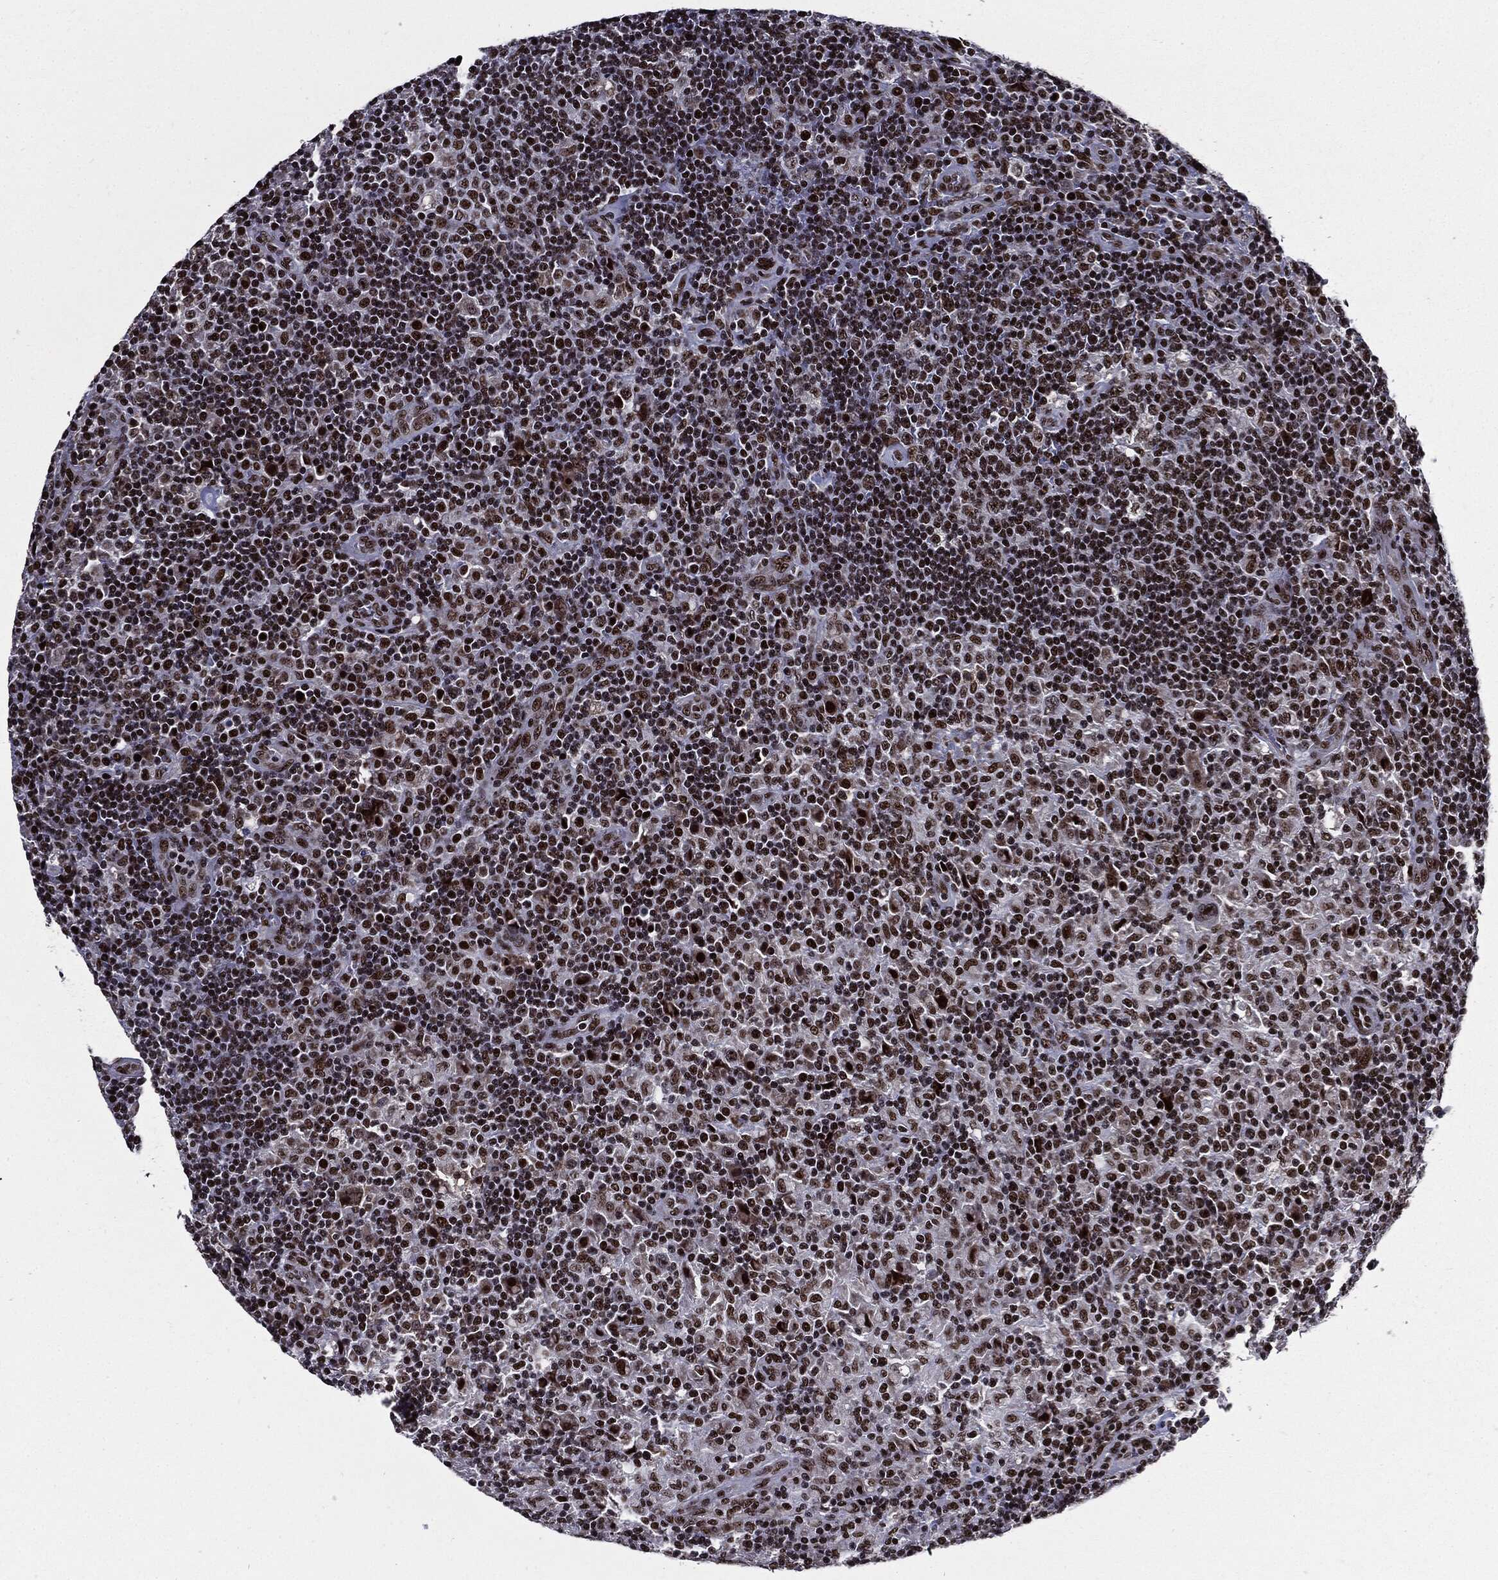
{"staining": {"intensity": "strong", "quantity": ">75%", "location": "nuclear"}, "tissue": "lymphoma", "cell_type": "Tumor cells", "image_type": "cancer", "snomed": [{"axis": "morphology", "description": "Hodgkin's disease, NOS"}, {"axis": "topography", "description": "Lymph node"}], "caption": "An image of human lymphoma stained for a protein exhibits strong nuclear brown staining in tumor cells. Nuclei are stained in blue.", "gene": "ZFP91", "patient": {"sex": "male", "age": 70}}